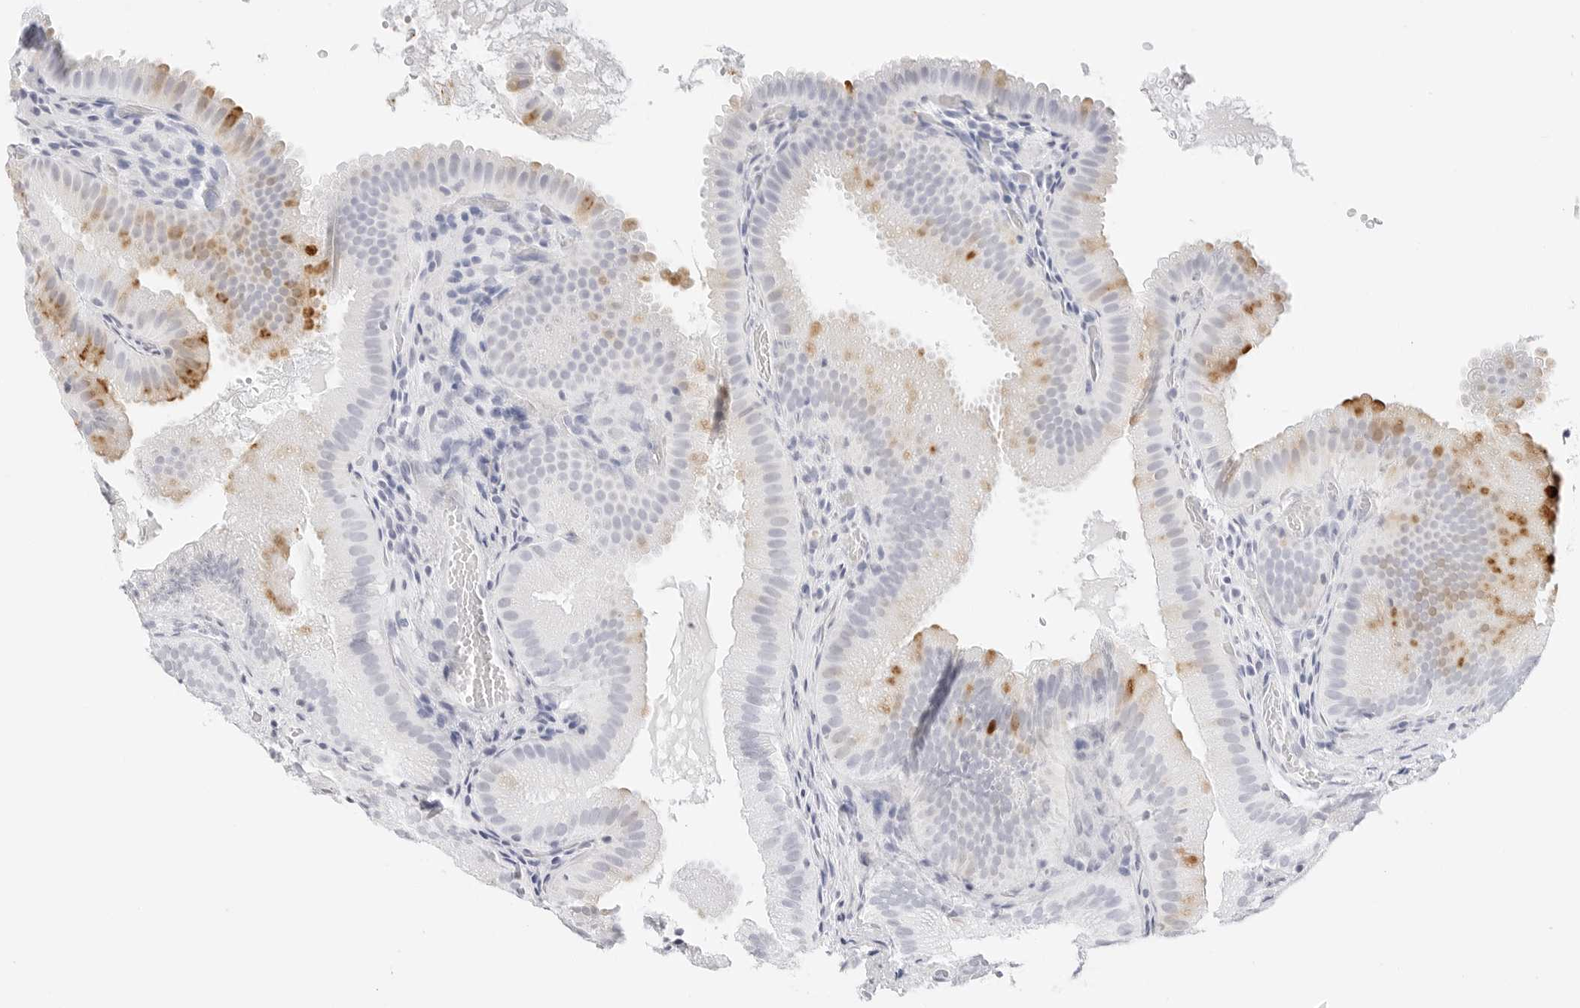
{"staining": {"intensity": "moderate", "quantity": "<25%", "location": "cytoplasmic/membranous"}, "tissue": "gallbladder", "cell_type": "Glandular cells", "image_type": "normal", "snomed": [{"axis": "morphology", "description": "Normal tissue, NOS"}, {"axis": "topography", "description": "Gallbladder"}], "caption": "Immunohistochemical staining of unremarkable gallbladder demonstrates low levels of moderate cytoplasmic/membranous positivity in approximately <25% of glandular cells.", "gene": "TFF2", "patient": {"sex": "female", "age": 30}}